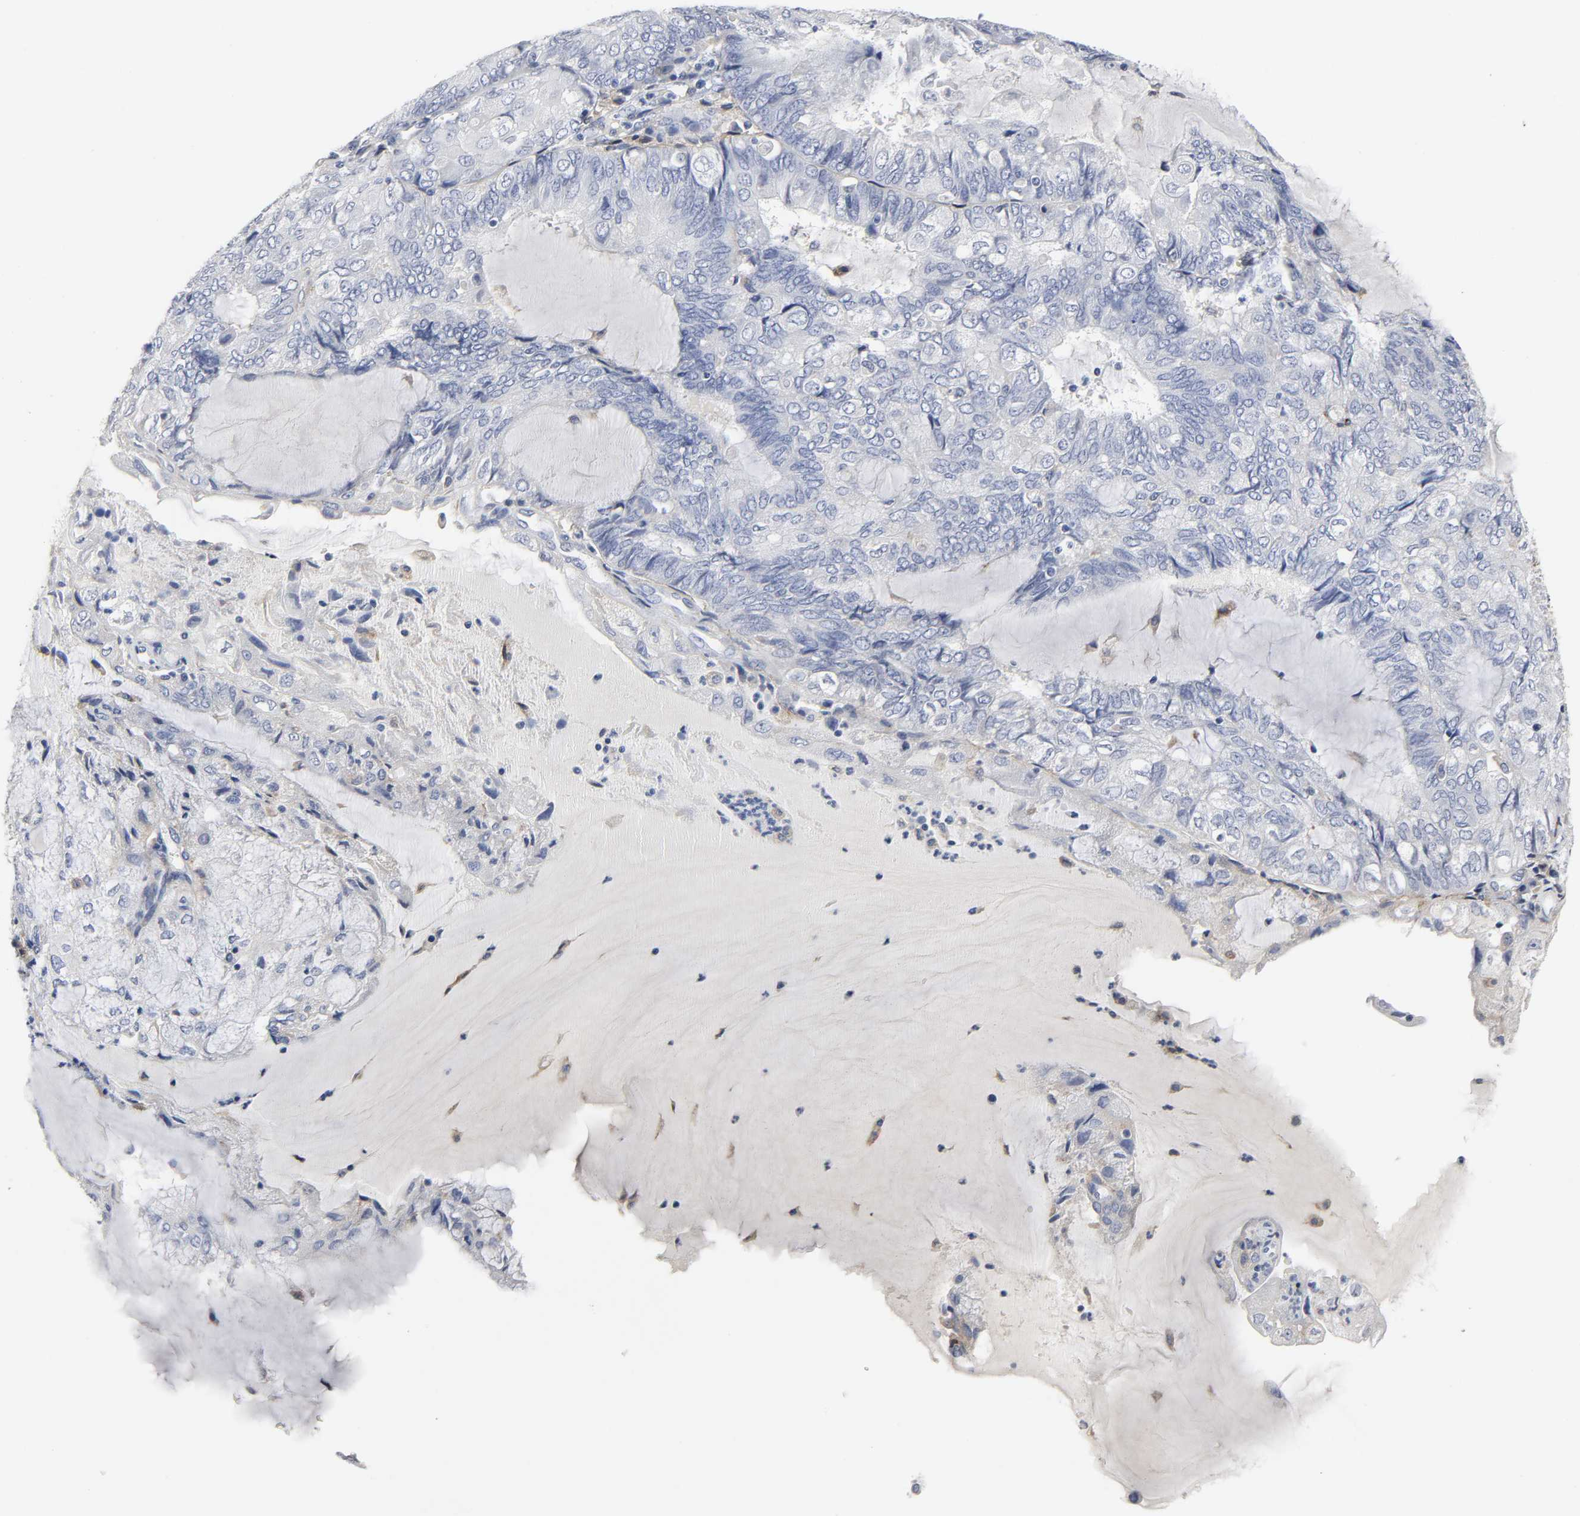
{"staining": {"intensity": "negative", "quantity": "none", "location": "none"}, "tissue": "endometrial cancer", "cell_type": "Tumor cells", "image_type": "cancer", "snomed": [{"axis": "morphology", "description": "Adenocarcinoma, NOS"}, {"axis": "topography", "description": "Endometrium"}], "caption": "High power microscopy image of an immunohistochemistry (IHC) micrograph of endometrial cancer, revealing no significant staining in tumor cells.", "gene": "LRP1", "patient": {"sex": "female", "age": 81}}